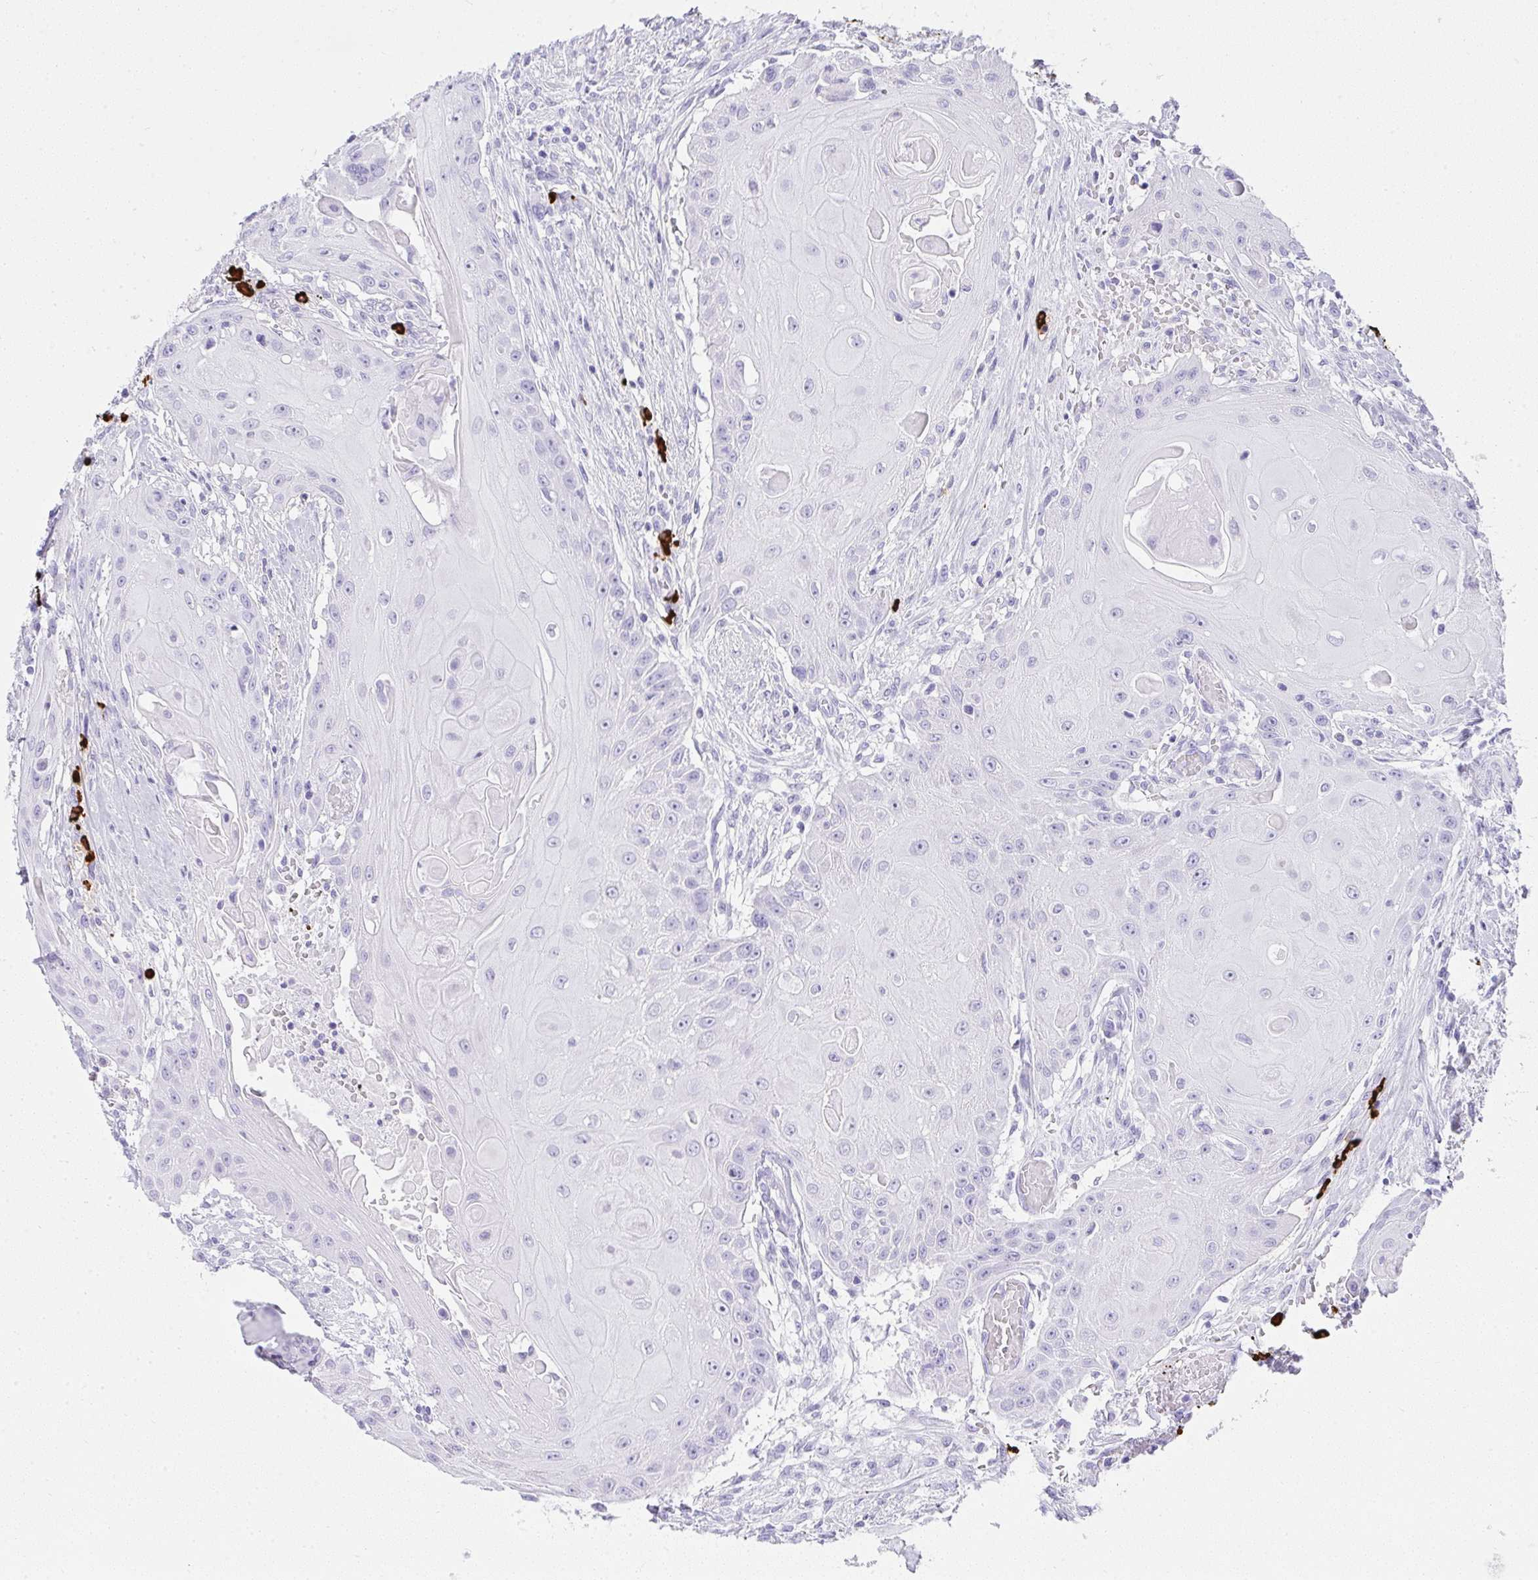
{"staining": {"intensity": "negative", "quantity": "none", "location": "none"}, "tissue": "head and neck cancer", "cell_type": "Tumor cells", "image_type": "cancer", "snomed": [{"axis": "morphology", "description": "Squamous cell carcinoma, NOS"}, {"axis": "topography", "description": "Oral tissue"}, {"axis": "topography", "description": "Head-Neck"}, {"axis": "topography", "description": "Neck, NOS"}], "caption": "Immunohistochemistry (IHC) photomicrograph of neoplastic tissue: human head and neck squamous cell carcinoma stained with DAB shows no significant protein staining in tumor cells. (Stains: DAB IHC with hematoxylin counter stain, Microscopy: brightfield microscopy at high magnification).", "gene": "CDADC1", "patient": {"sex": "female", "age": 55}}